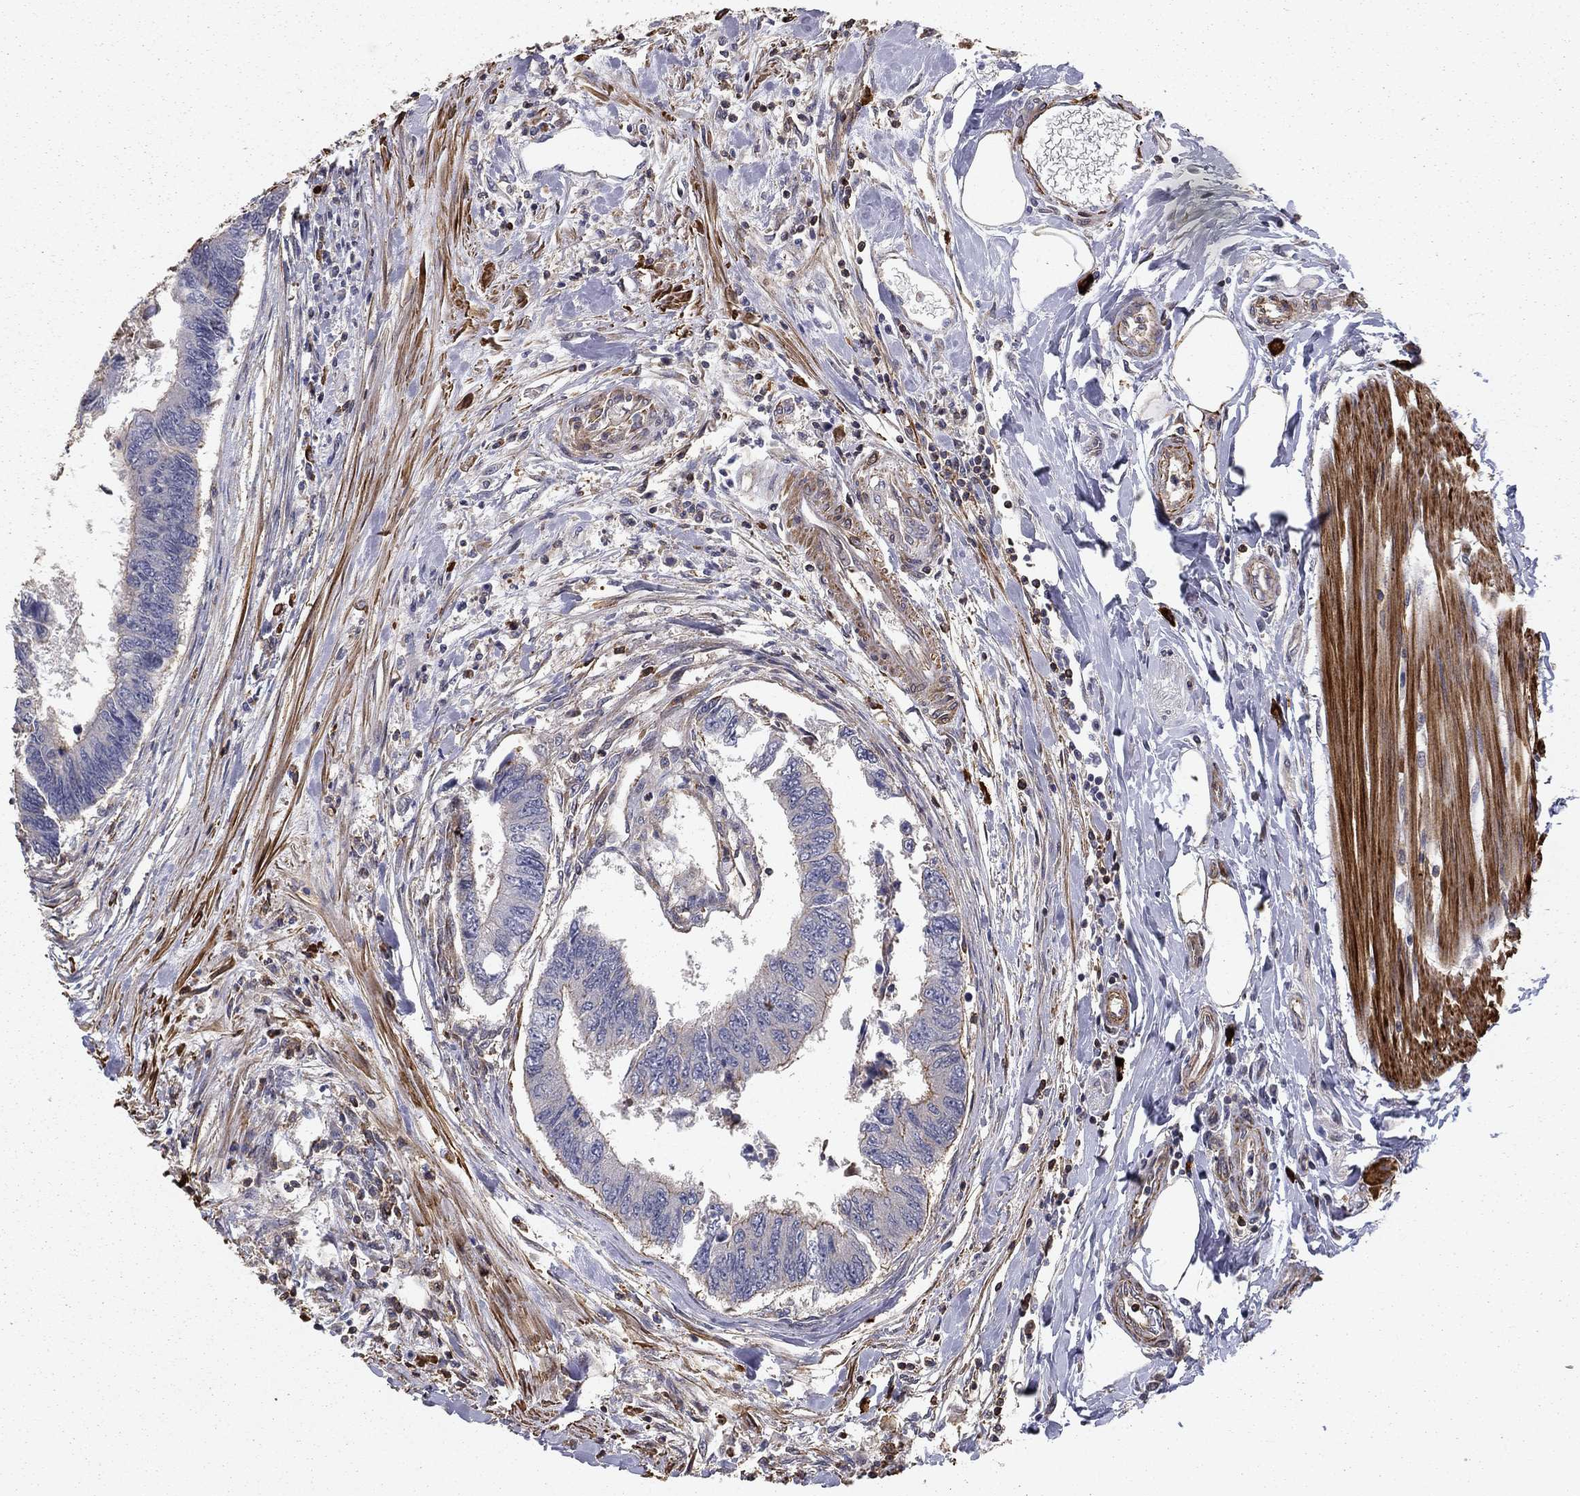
{"staining": {"intensity": "negative", "quantity": "none", "location": "none"}, "tissue": "colorectal cancer", "cell_type": "Tumor cells", "image_type": "cancer", "snomed": [{"axis": "morphology", "description": "Adenocarcinoma, NOS"}, {"axis": "topography", "description": "Colon"}], "caption": "Immunohistochemistry (IHC) photomicrograph of neoplastic tissue: human colorectal cancer (adenocarcinoma) stained with DAB (3,3'-diaminobenzidine) reveals no significant protein expression in tumor cells. The staining was performed using DAB (3,3'-diaminobenzidine) to visualize the protein expression in brown, while the nuclei were stained in blue with hematoxylin (Magnification: 20x).", "gene": "HABP4", "patient": {"sex": "female", "age": 65}}